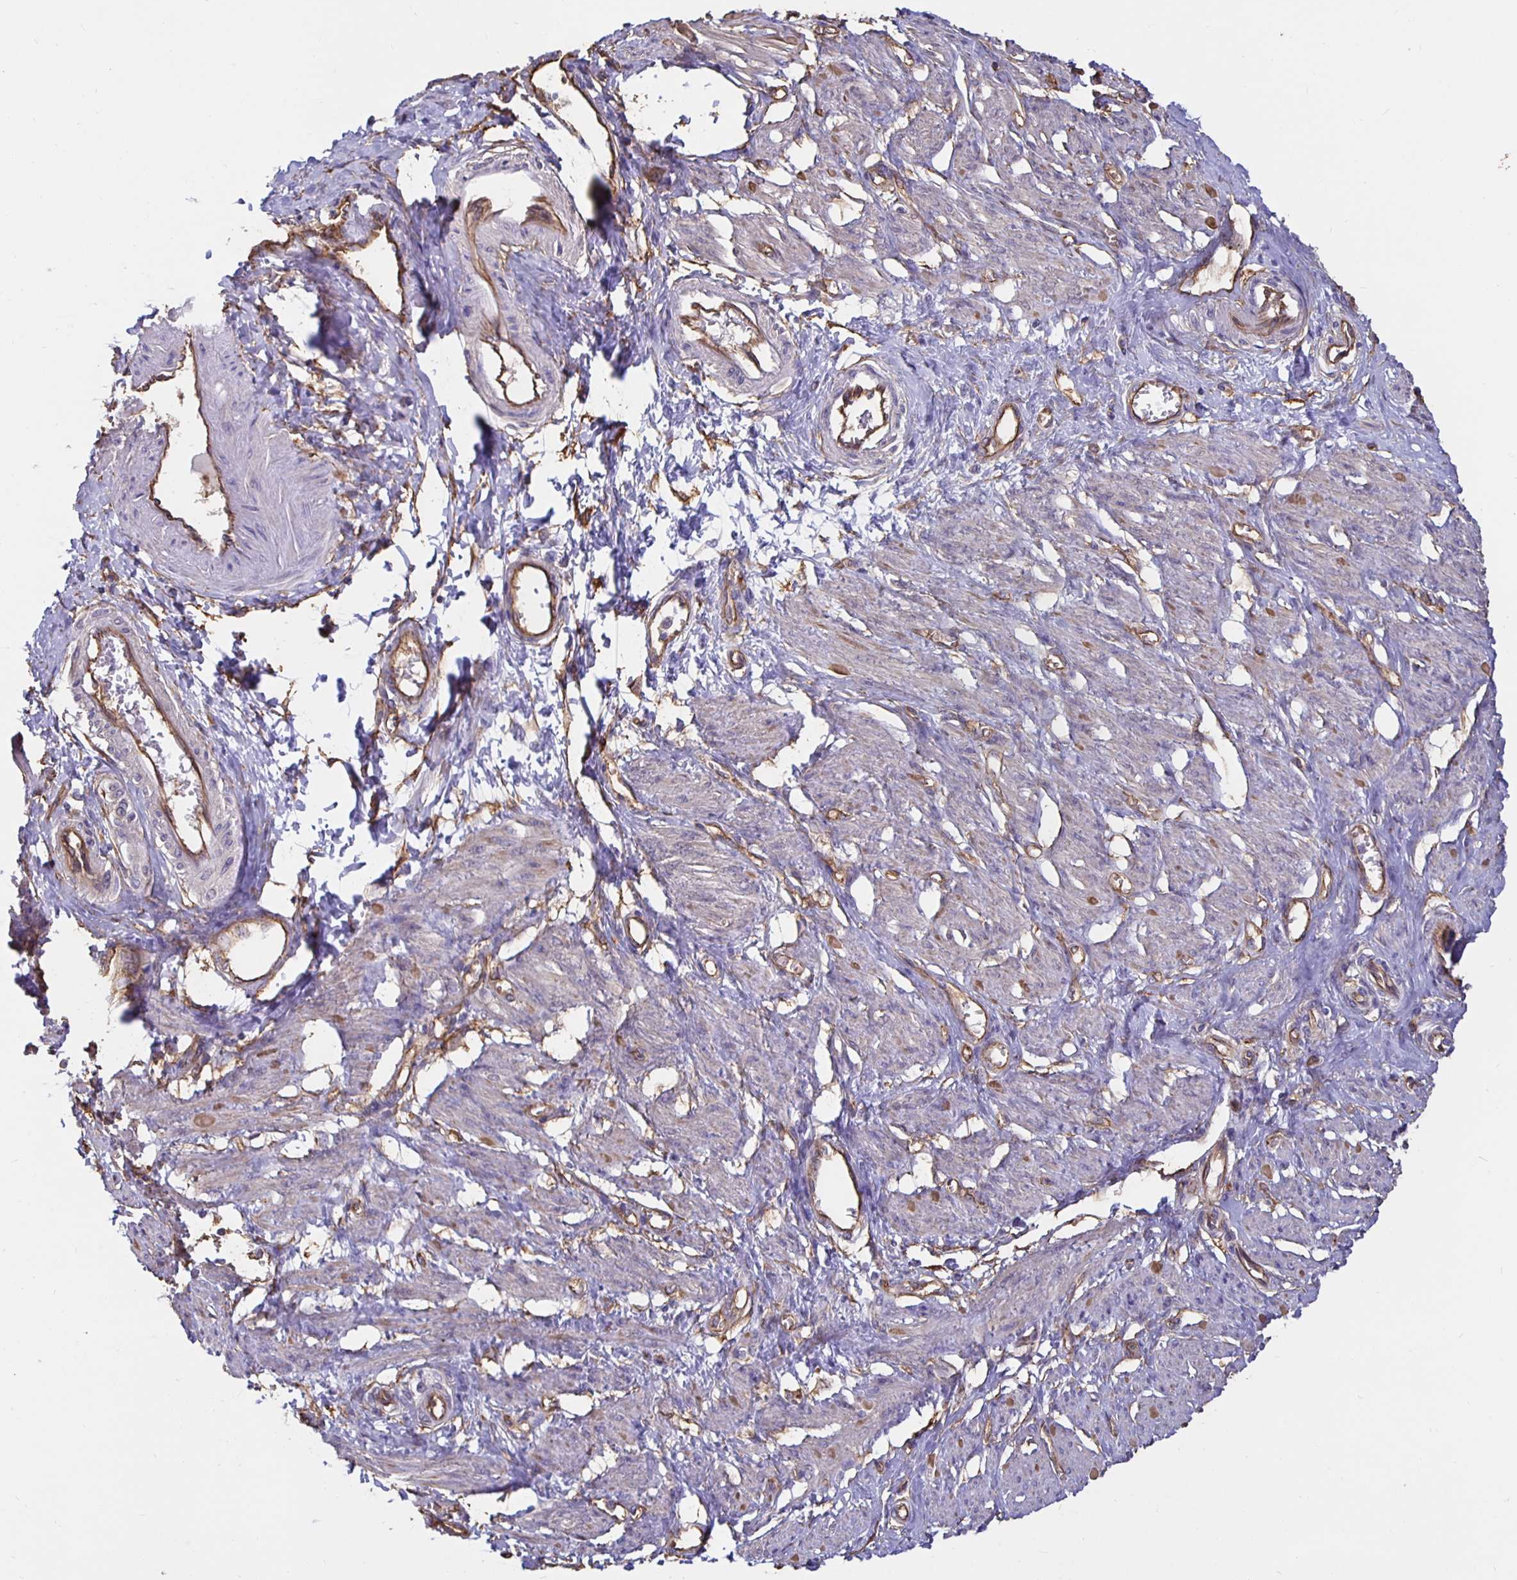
{"staining": {"intensity": "moderate", "quantity": "<25%", "location": "cytoplasmic/membranous"}, "tissue": "smooth muscle", "cell_type": "Smooth muscle cells", "image_type": "normal", "snomed": [{"axis": "morphology", "description": "Normal tissue, NOS"}, {"axis": "topography", "description": "Smooth muscle"}, {"axis": "topography", "description": "Uterus"}], "caption": "The photomicrograph demonstrates staining of benign smooth muscle, revealing moderate cytoplasmic/membranous protein staining (brown color) within smooth muscle cells.", "gene": "ARHGEF39", "patient": {"sex": "female", "age": 39}}